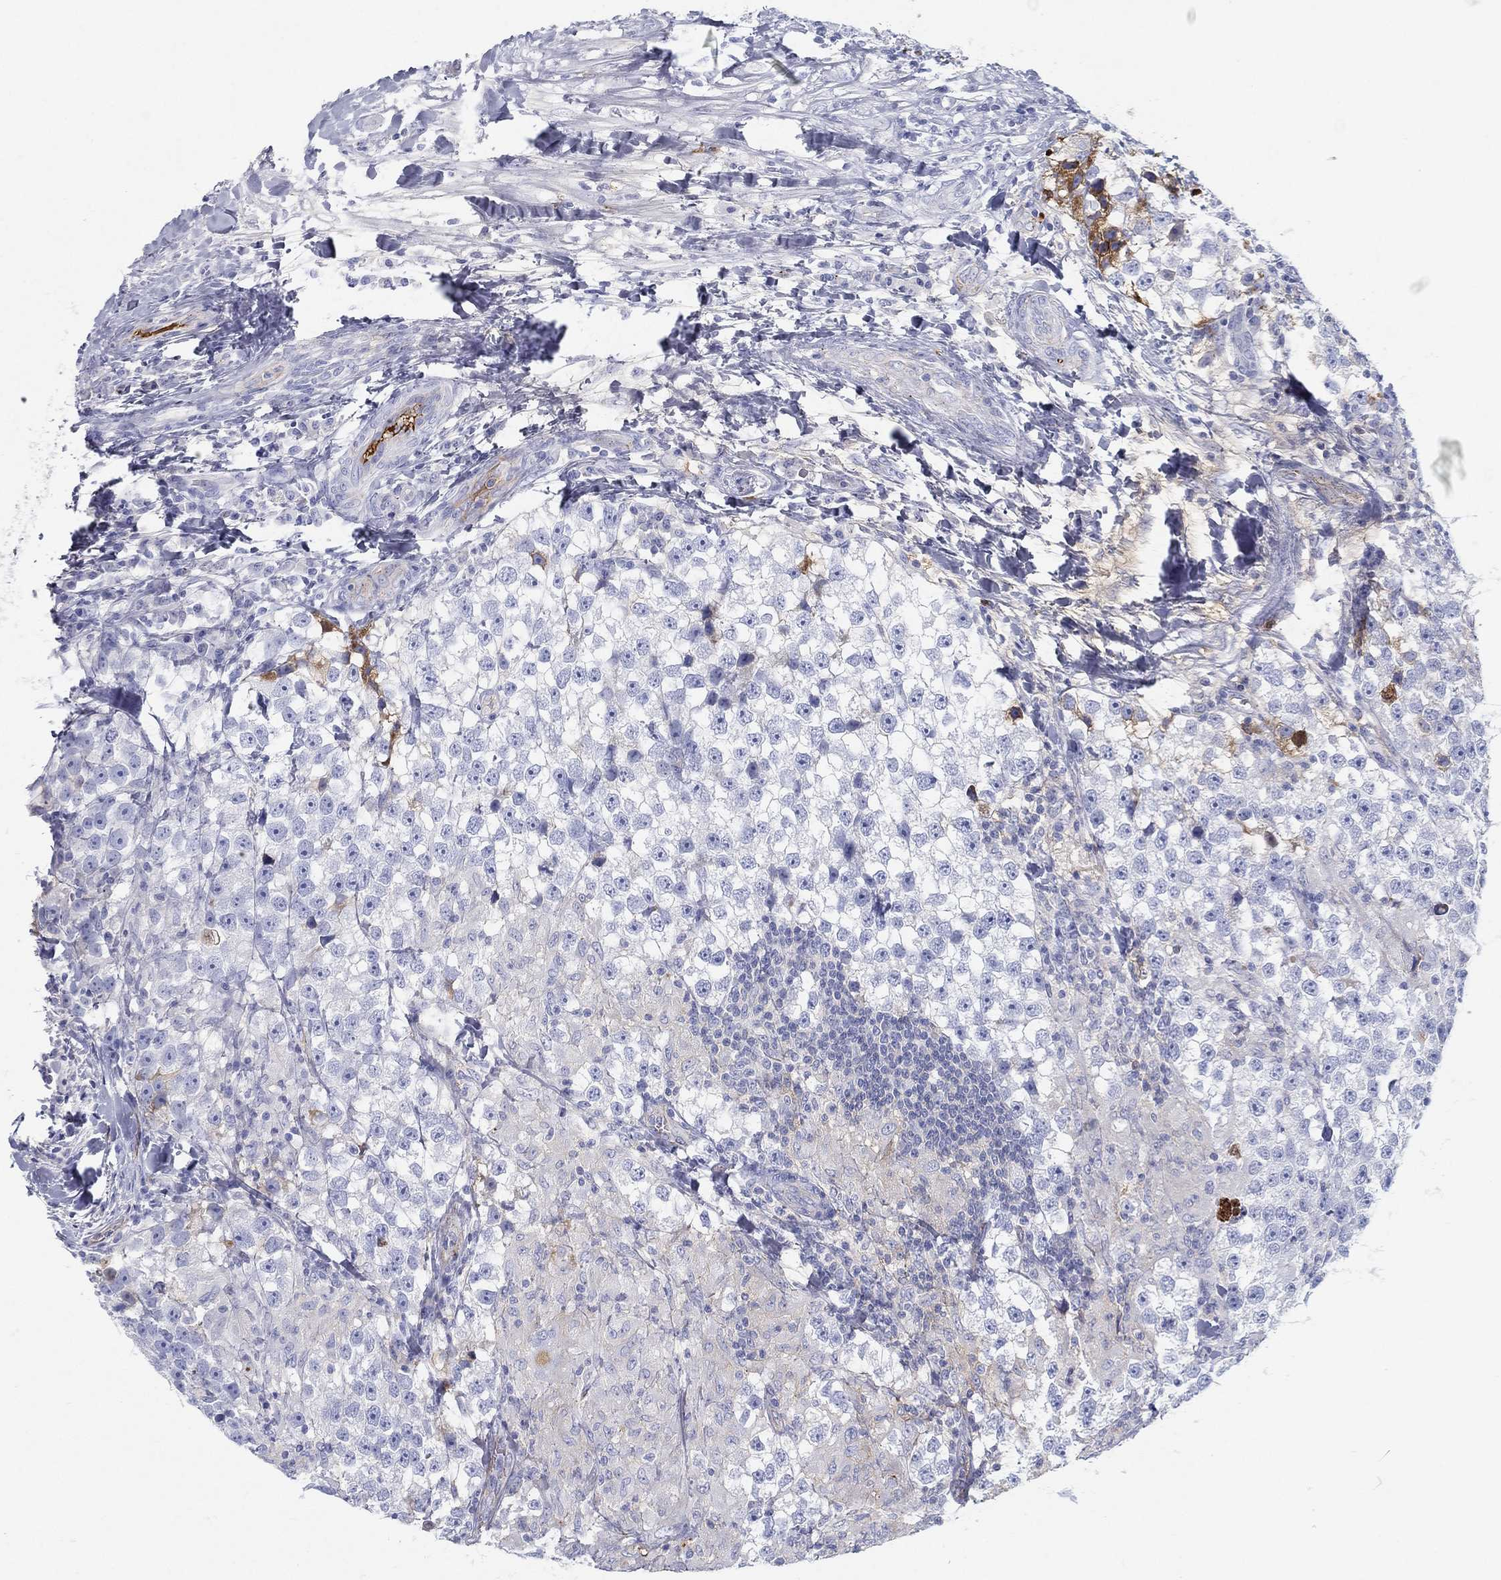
{"staining": {"intensity": "negative", "quantity": "none", "location": "none"}, "tissue": "testis cancer", "cell_type": "Tumor cells", "image_type": "cancer", "snomed": [{"axis": "morphology", "description": "Seminoma, NOS"}, {"axis": "topography", "description": "Testis"}], "caption": "The histopathology image shows no significant positivity in tumor cells of testis seminoma.", "gene": "IFNB1", "patient": {"sex": "male", "age": 46}}